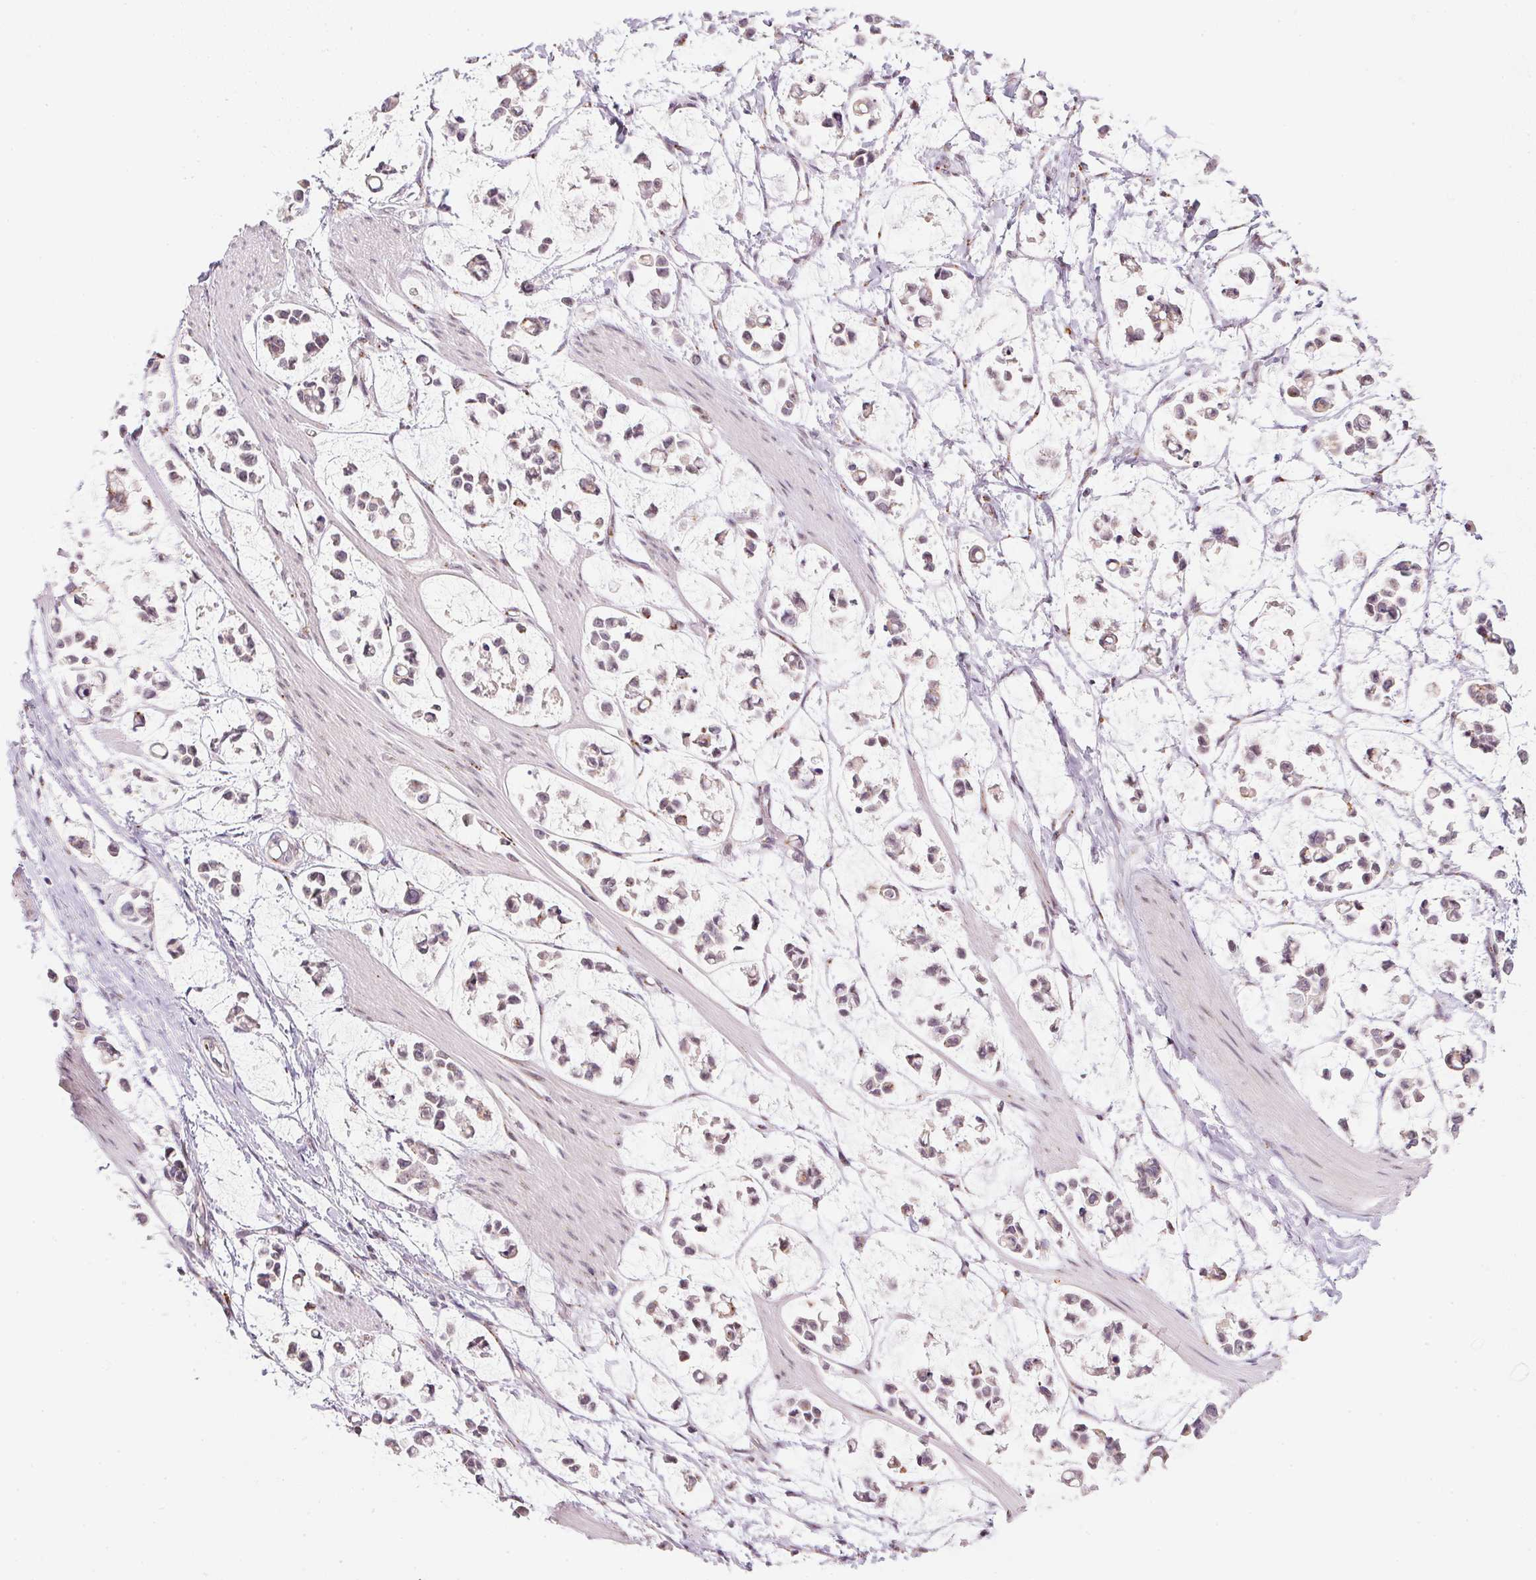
{"staining": {"intensity": "weak", "quantity": ">75%", "location": "cytoplasmic/membranous"}, "tissue": "stomach cancer", "cell_type": "Tumor cells", "image_type": "cancer", "snomed": [{"axis": "morphology", "description": "Adenocarcinoma, NOS"}, {"axis": "topography", "description": "Stomach"}], "caption": "This photomicrograph reveals stomach cancer (adenocarcinoma) stained with IHC to label a protein in brown. The cytoplasmic/membranous of tumor cells show weak positivity for the protein. Nuclei are counter-stained blue.", "gene": "RAB22A", "patient": {"sex": "male", "age": 82}}